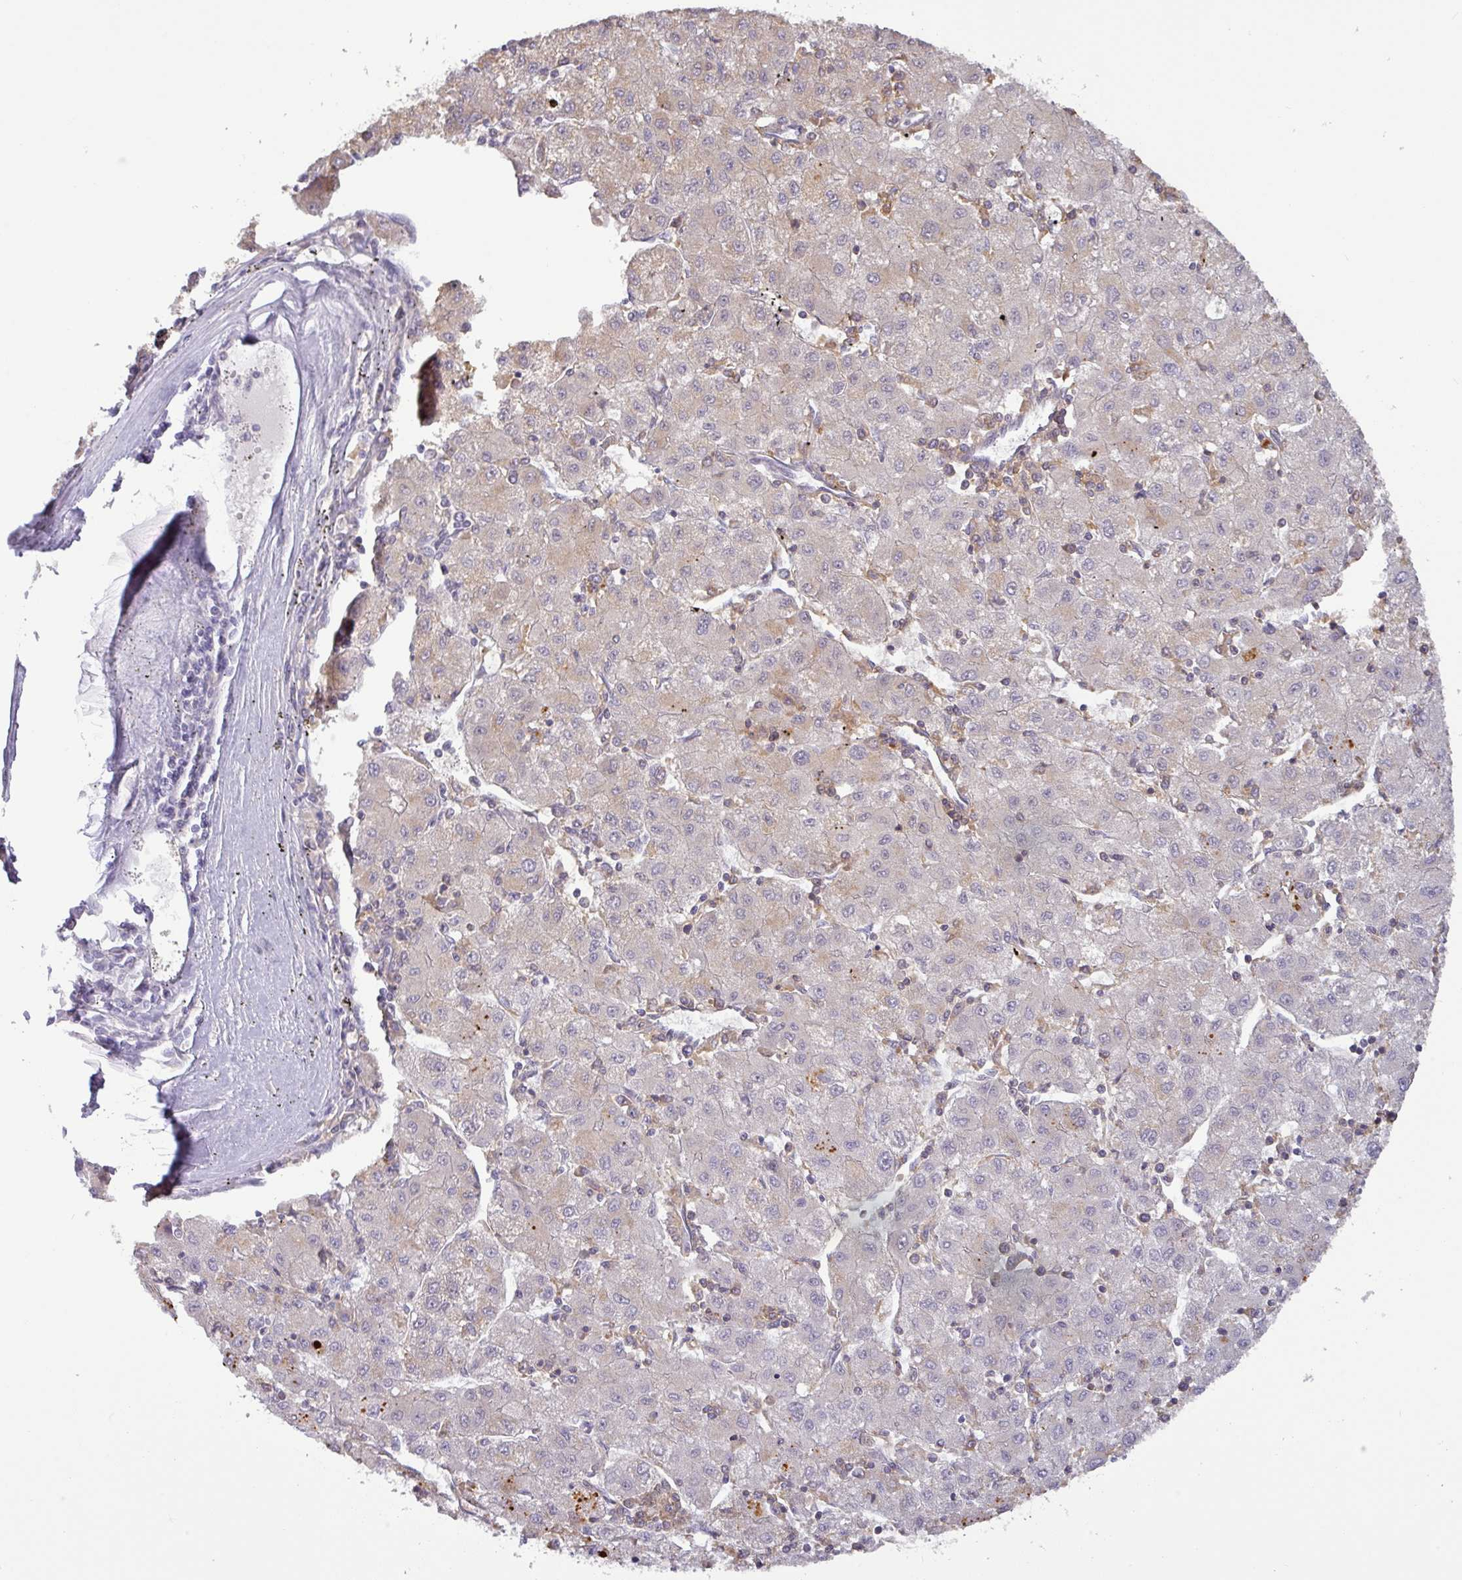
{"staining": {"intensity": "negative", "quantity": "none", "location": "none"}, "tissue": "liver cancer", "cell_type": "Tumor cells", "image_type": "cancer", "snomed": [{"axis": "morphology", "description": "Carcinoma, Hepatocellular, NOS"}, {"axis": "topography", "description": "Liver"}], "caption": "Immunohistochemical staining of human liver cancer reveals no significant positivity in tumor cells.", "gene": "GALNT12", "patient": {"sex": "male", "age": 72}}